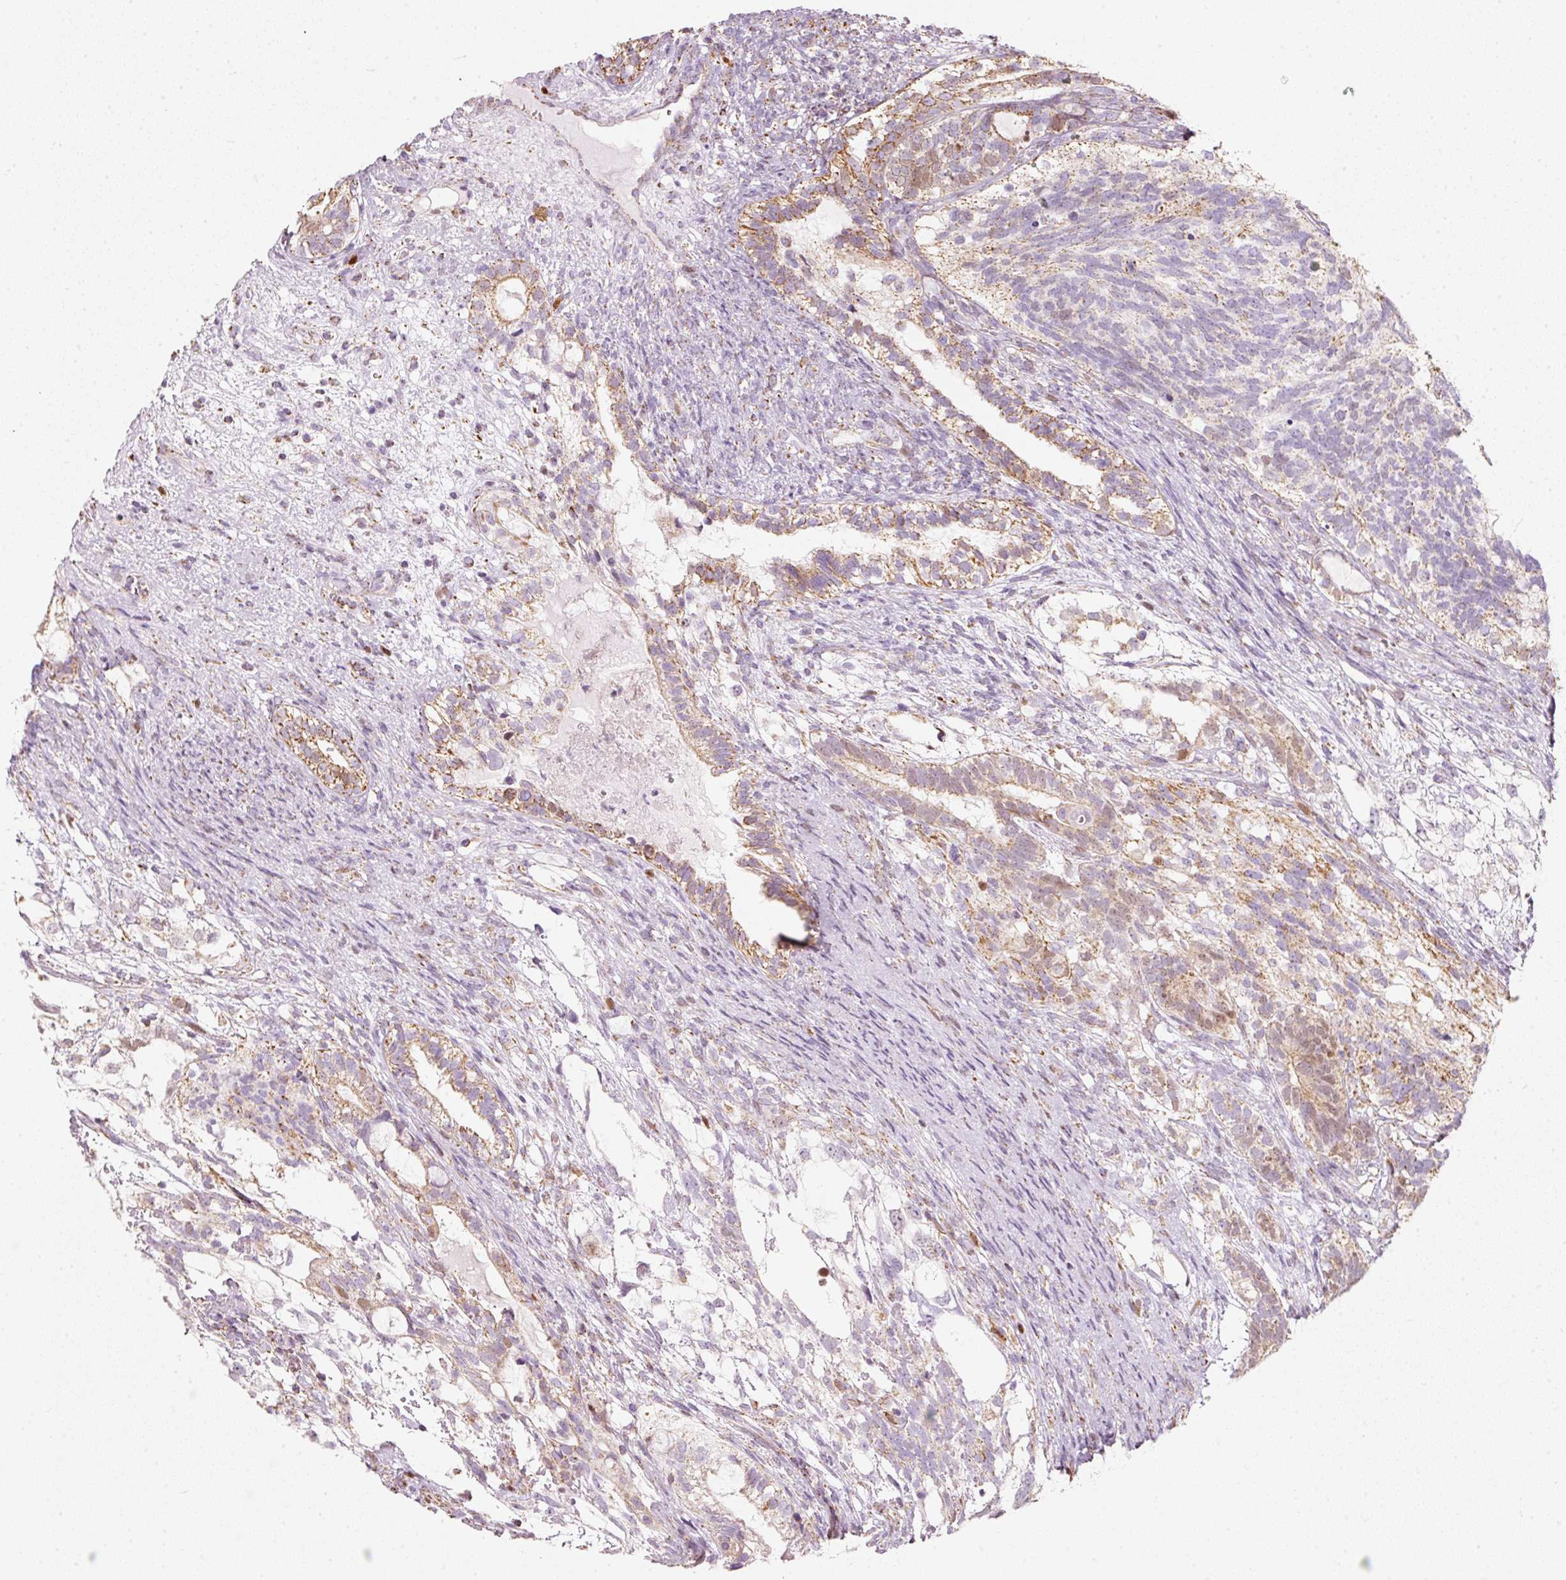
{"staining": {"intensity": "moderate", "quantity": "25%-75%", "location": "cytoplasmic/membranous,nuclear"}, "tissue": "testis cancer", "cell_type": "Tumor cells", "image_type": "cancer", "snomed": [{"axis": "morphology", "description": "Seminoma, NOS"}, {"axis": "morphology", "description": "Carcinoma, Embryonal, NOS"}, {"axis": "topography", "description": "Testis"}], "caption": "The image exhibits a brown stain indicating the presence of a protein in the cytoplasmic/membranous and nuclear of tumor cells in testis cancer. (DAB (3,3'-diaminobenzidine) = brown stain, brightfield microscopy at high magnification).", "gene": "DUT", "patient": {"sex": "male", "age": 41}}